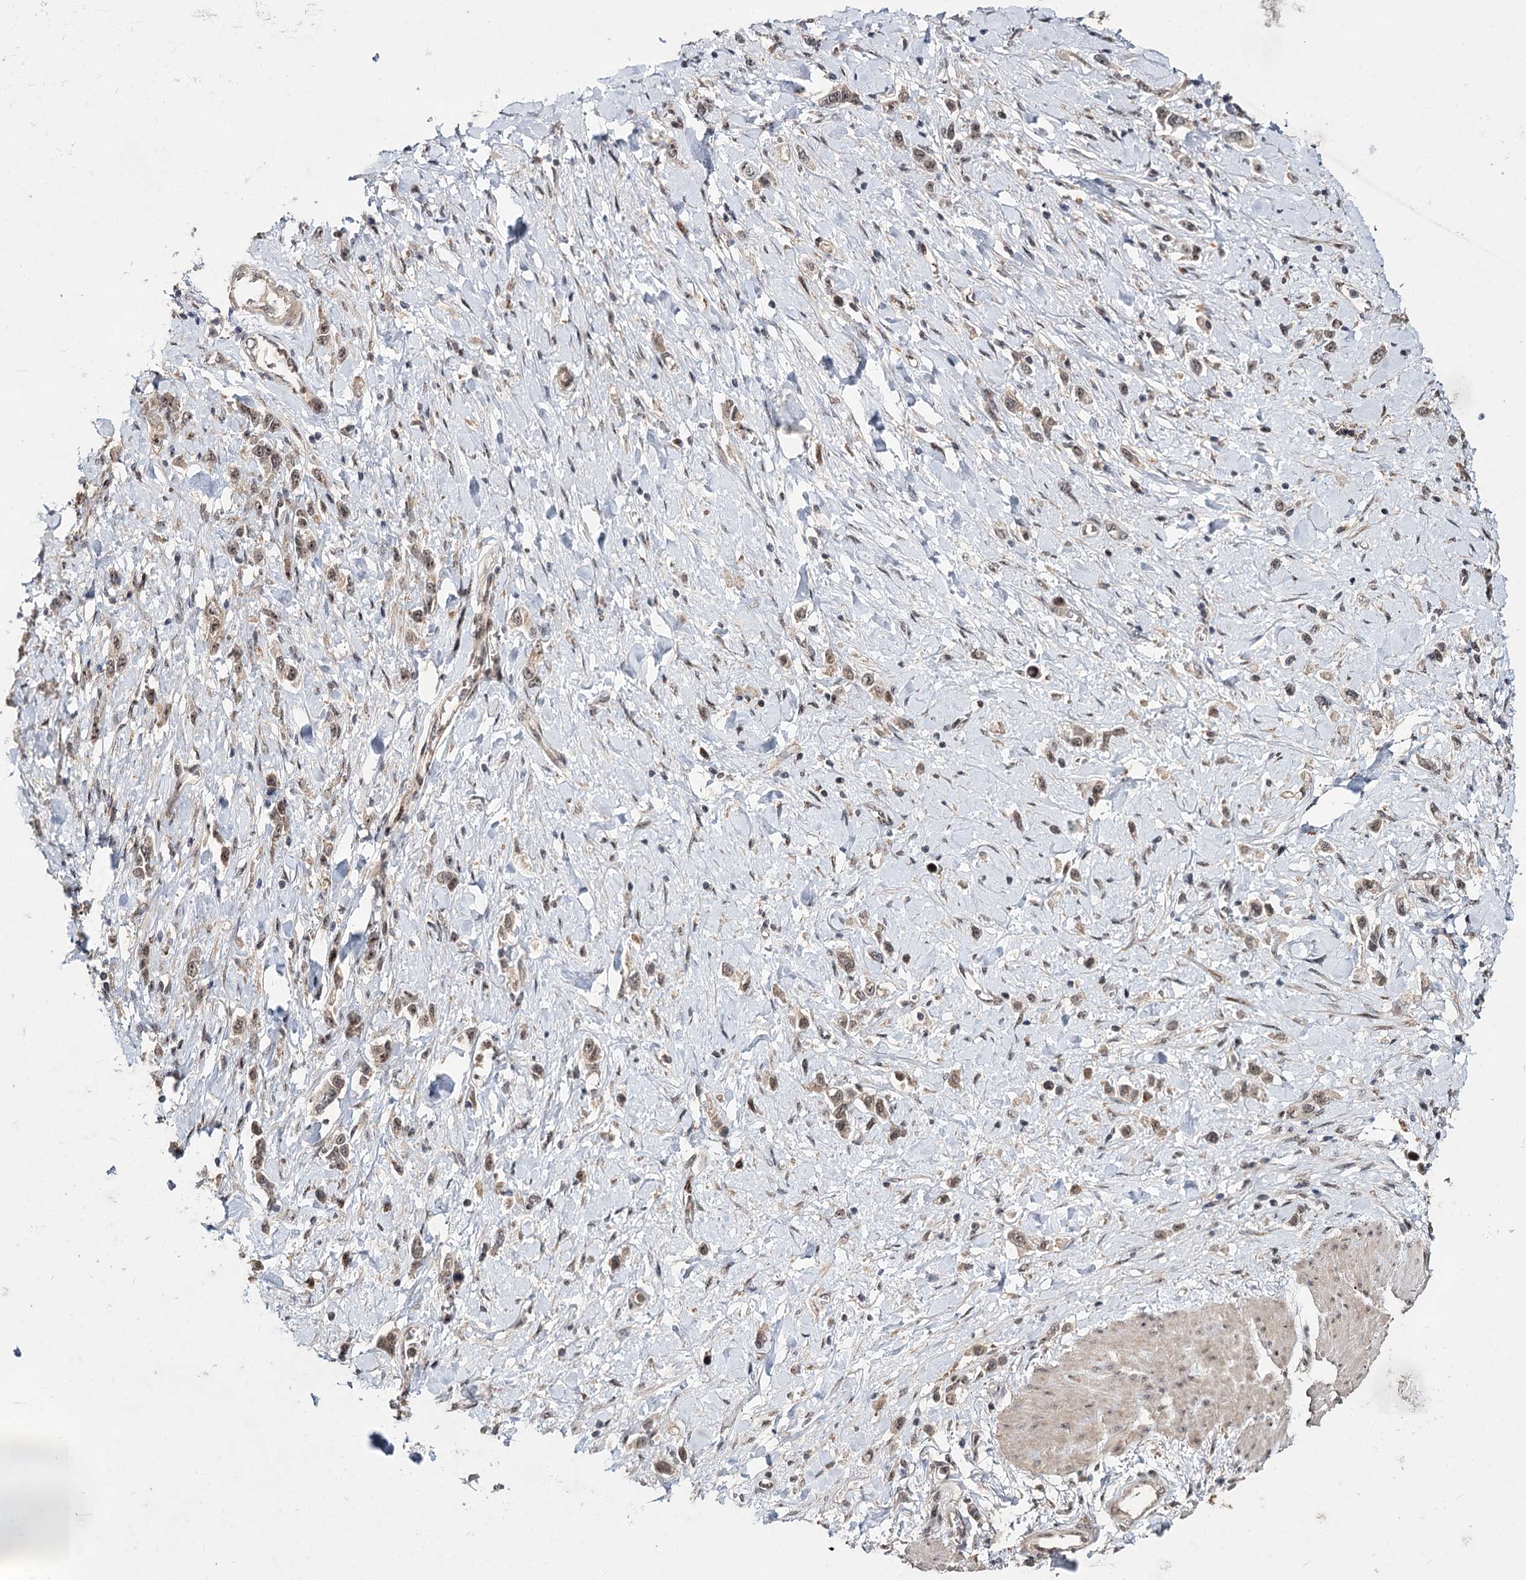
{"staining": {"intensity": "moderate", "quantity": ">75%", "location": "nuclear"}, "tissue": "stomach cancer", "cell_type": "Tumor cells", "image_type": "cancer", "snomed": [{"axis": "morphology", "description": "Normal tissue, NOS"}, {"axis": "morphology", "description": "Adenocarcinoma, NOS"}, {"axis": "topography", "description": "Stomach, upper"}, {"axis": "topography", "description": "Stomach"}], "caption": "Brown immunohistochemical staining in human stomach adenocarcinoma reveals moderate nuclear staining in about >75% of tumor cells.", "gene": "MKNK2", "patient": {"sex": "female", "age": 65}}